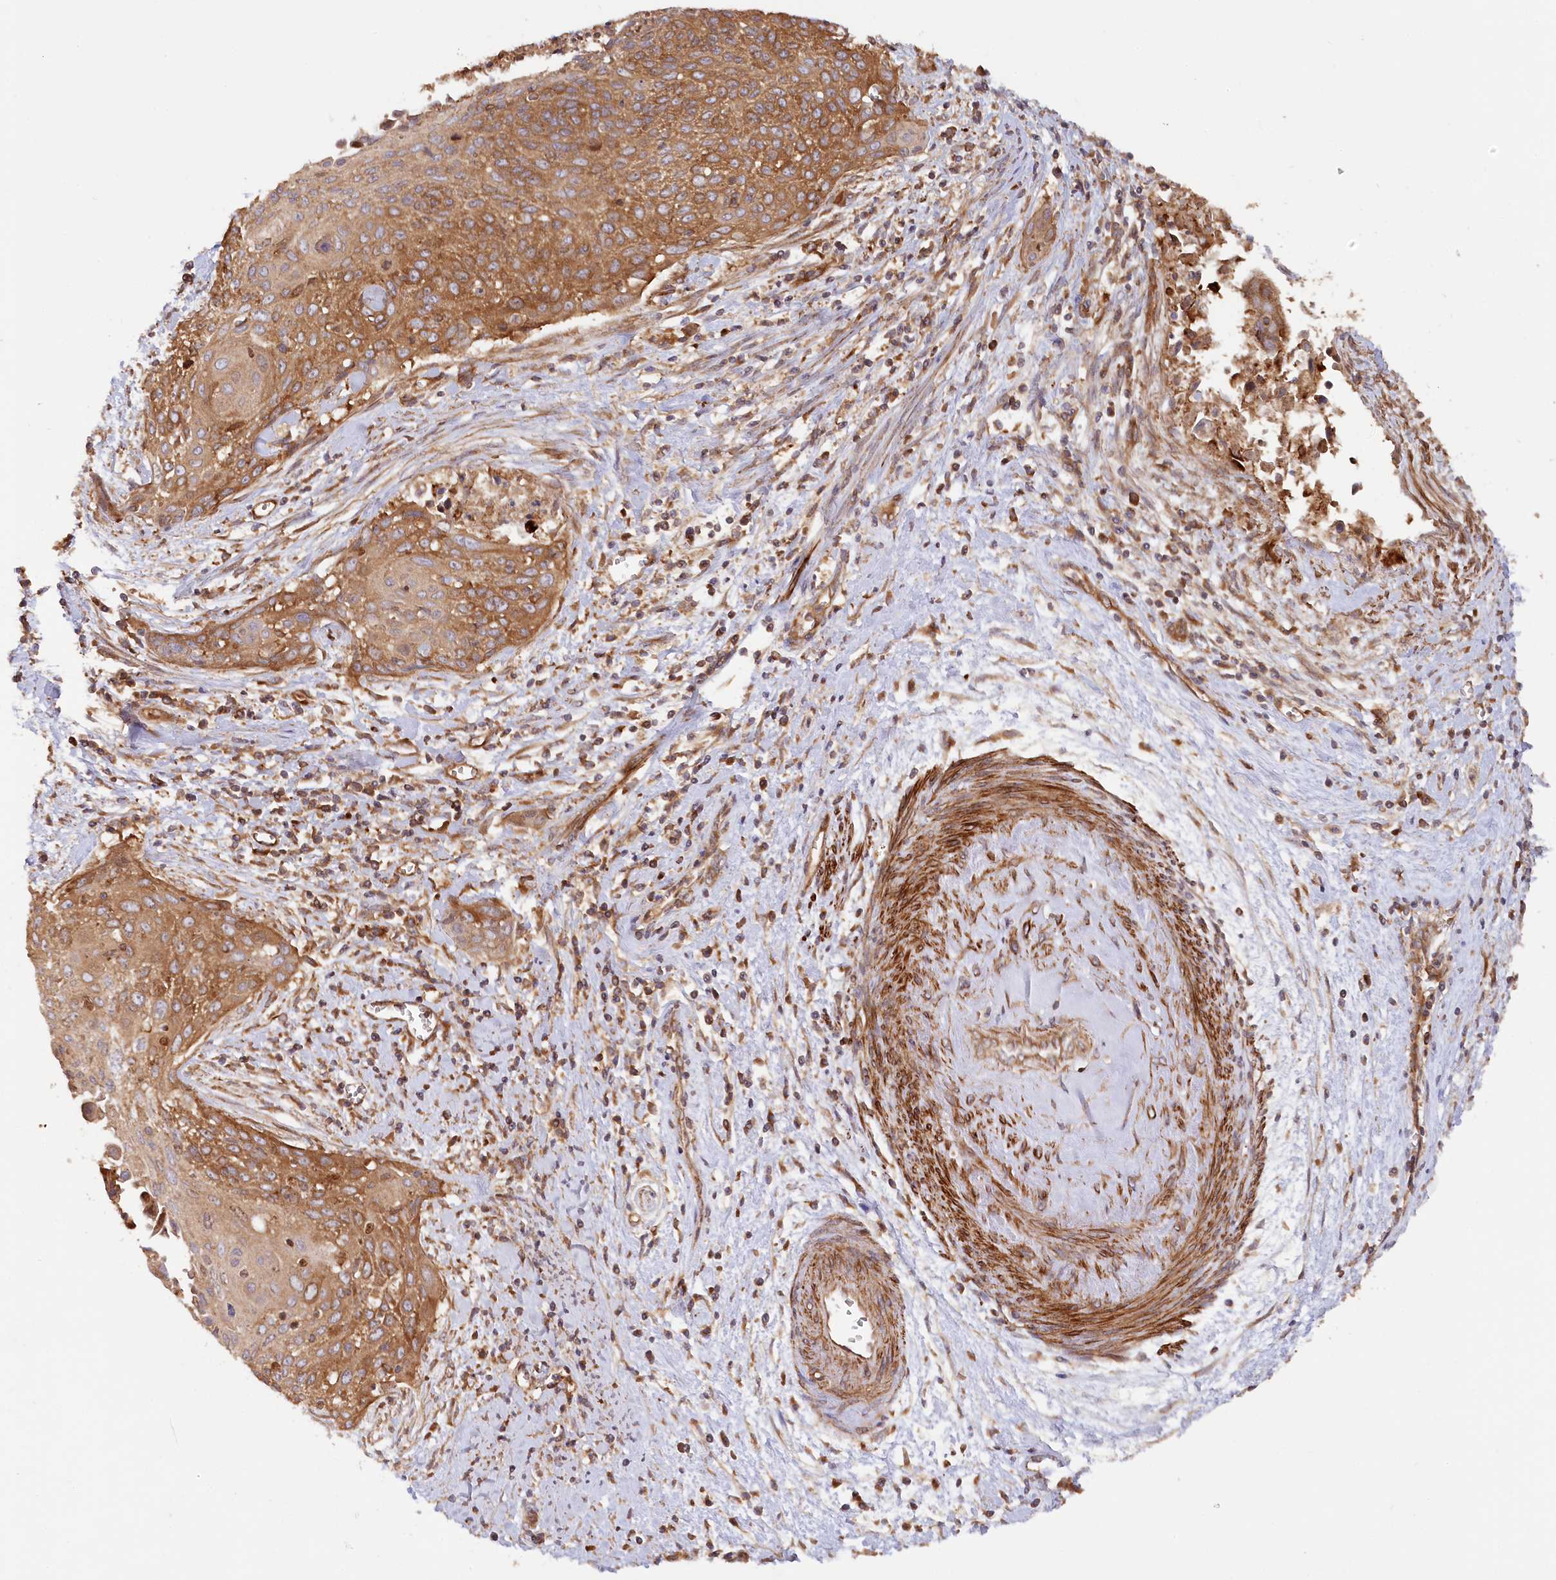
{"staining": {"intensity": "strong", "quantity": ">75%", "location": "cytoplasmic/membranous"}, "tissue": "cervical cancer", "cell_type": "Tumor cells", "image_type": "cancer", "snomed": [{"axis": "morphology", "description": "Squamous cell carcinoma, NOS"}, {"axis": "topography", "description": "Cervix"}], "caption": "Immunohistochemical staining of squamous cell carcinoma (cervical) exhibits high levels of strong cytoplasmic/membranous protein positivity in about >75% of tumor cells. (brown staining indicates protein expression, while blue staining denotes nuclei).", "gene": "PAIP2", "patient": {"sex": "female", "age": 55}}